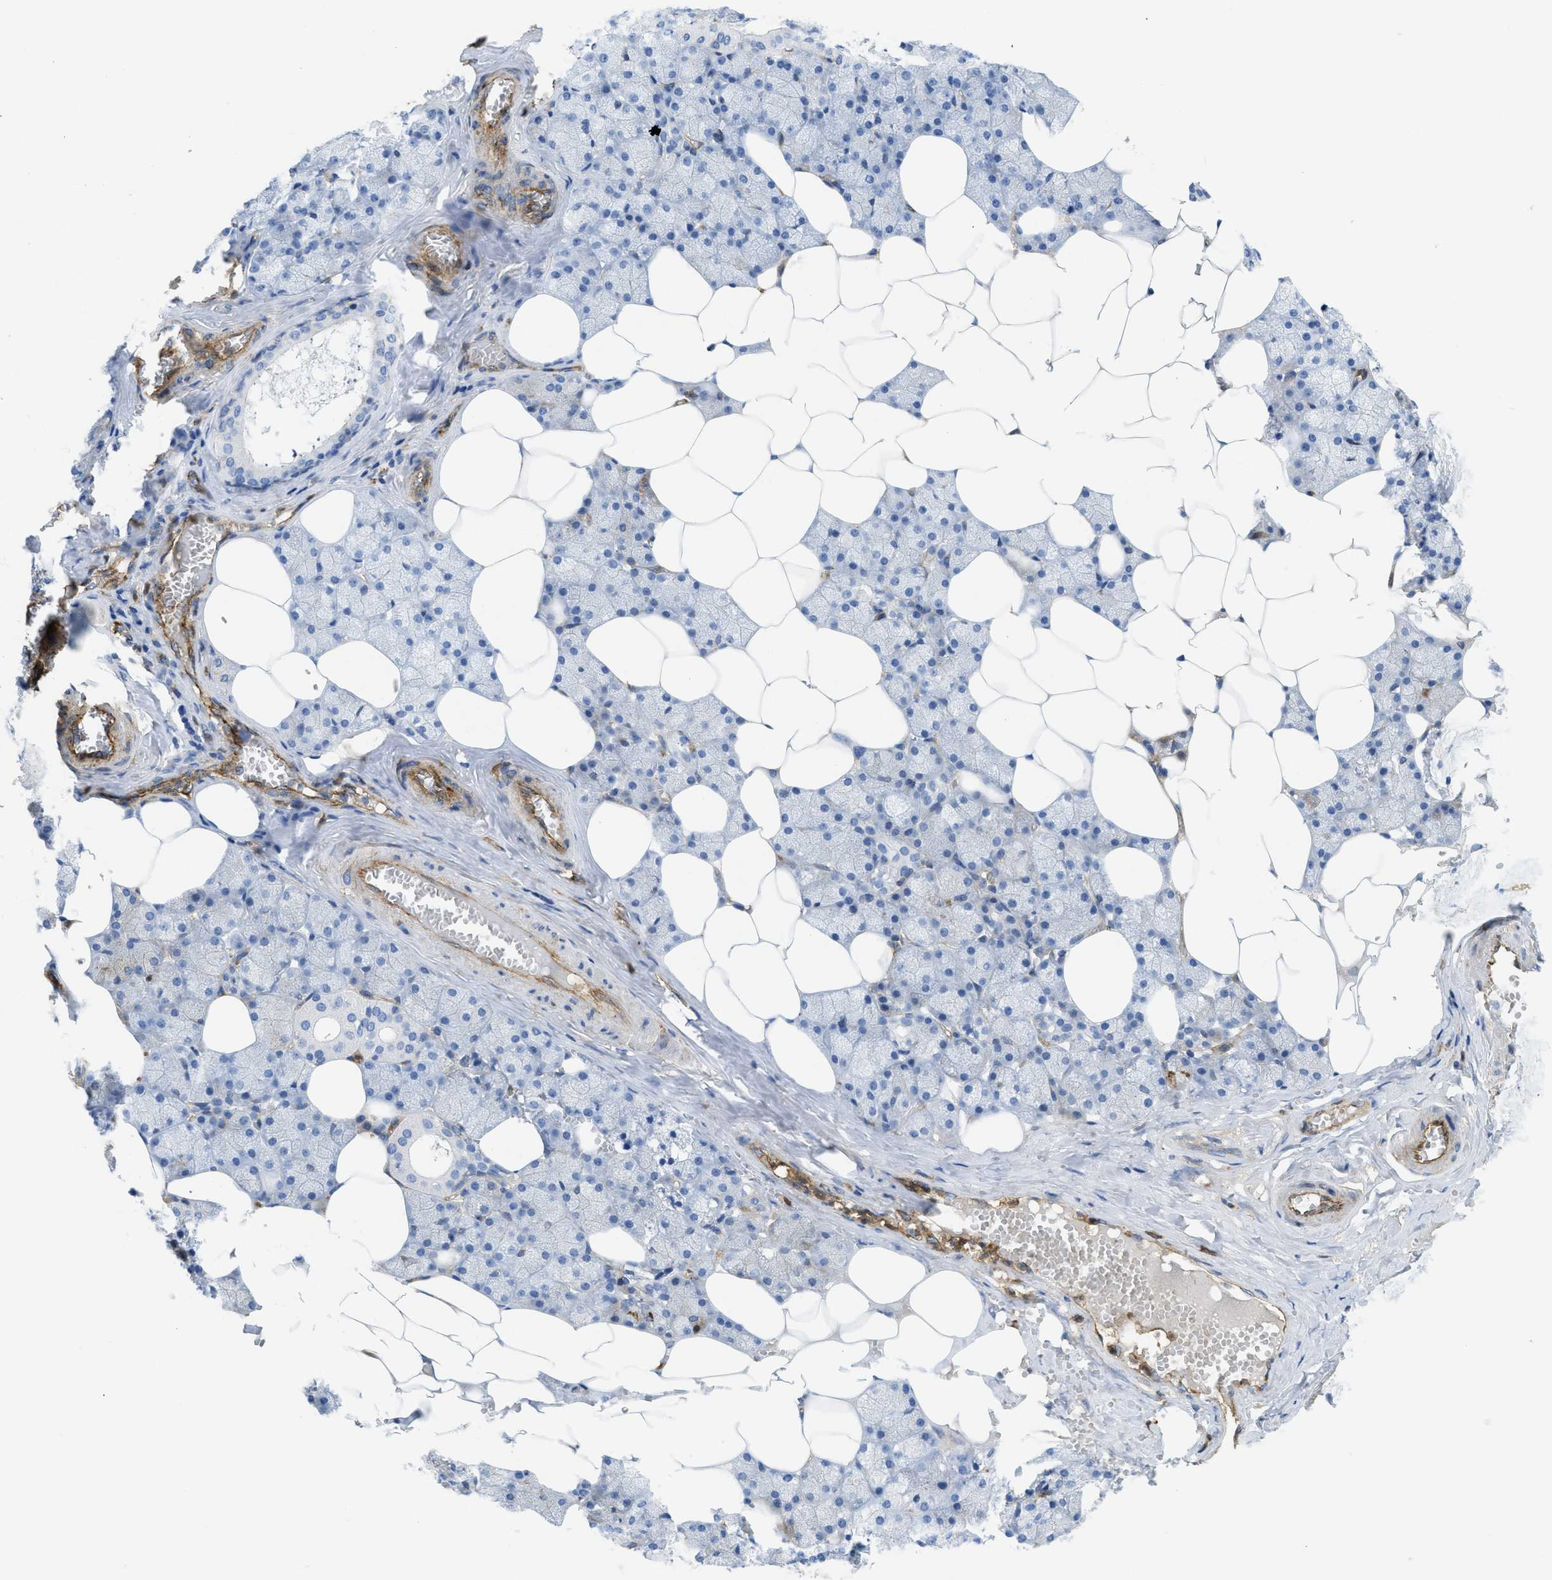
{"staining": {"intensity": "negative", "quantity": "none", "location": "none"}, "tissue": "salivary gland", "cell_type": "Glandular cells", "image_type": "normal", "snomed": [{"axis": "morphology", "description": "Normal tissue, NOS"}, {"axis": "topography", "description": "Salivary gland"}], "caption": "This histopathology image is of benign salivary gland stained with immunohistochemistry to label a protein in brown with the nuclei are counter-stained blue. There is no expression in glandular cells.", "gene": "HIP1", "patient": {"sex": "male", "age": 62}}